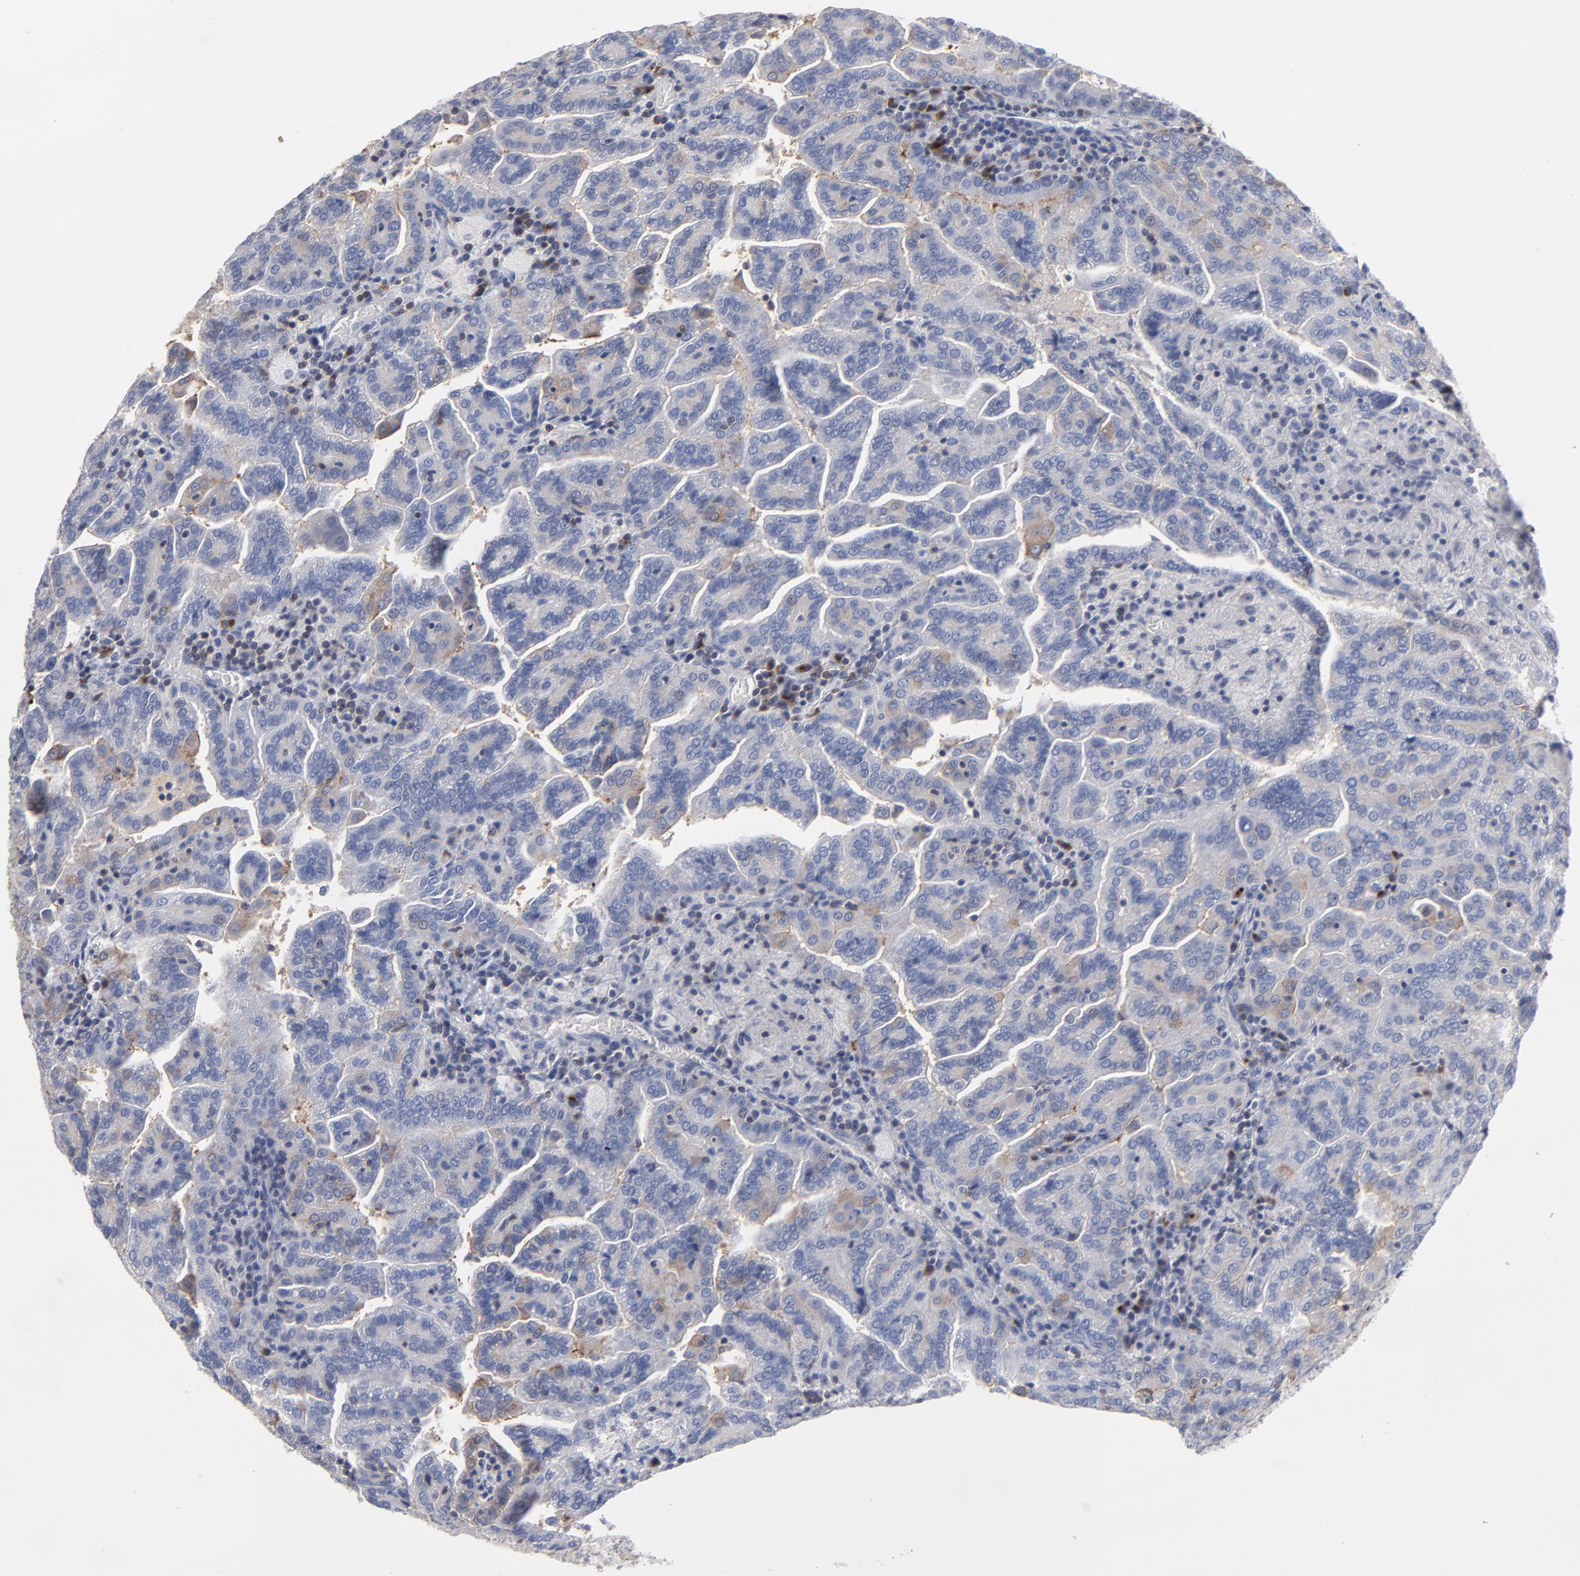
{"staining": {"intensity": "weak", "quantity": "<25%", "location": "cytoplasmic/membranous"}, "tissue": "renal cancer", "cell_type": "Tumor cells", "image_type": "cancer", "snomed": [{"axis": "morphology", "description": "Adenocarcinoma, NOS"}, {"axis": "topography", "description": "Kidney"}], "caption": "IHC histopathology image of renal adenocarcinoma stained for a protein (brown), which shows no staining in tumor cells.", "gene": "PDLIM2", "patient": {"sex": "male", "age": 61}}